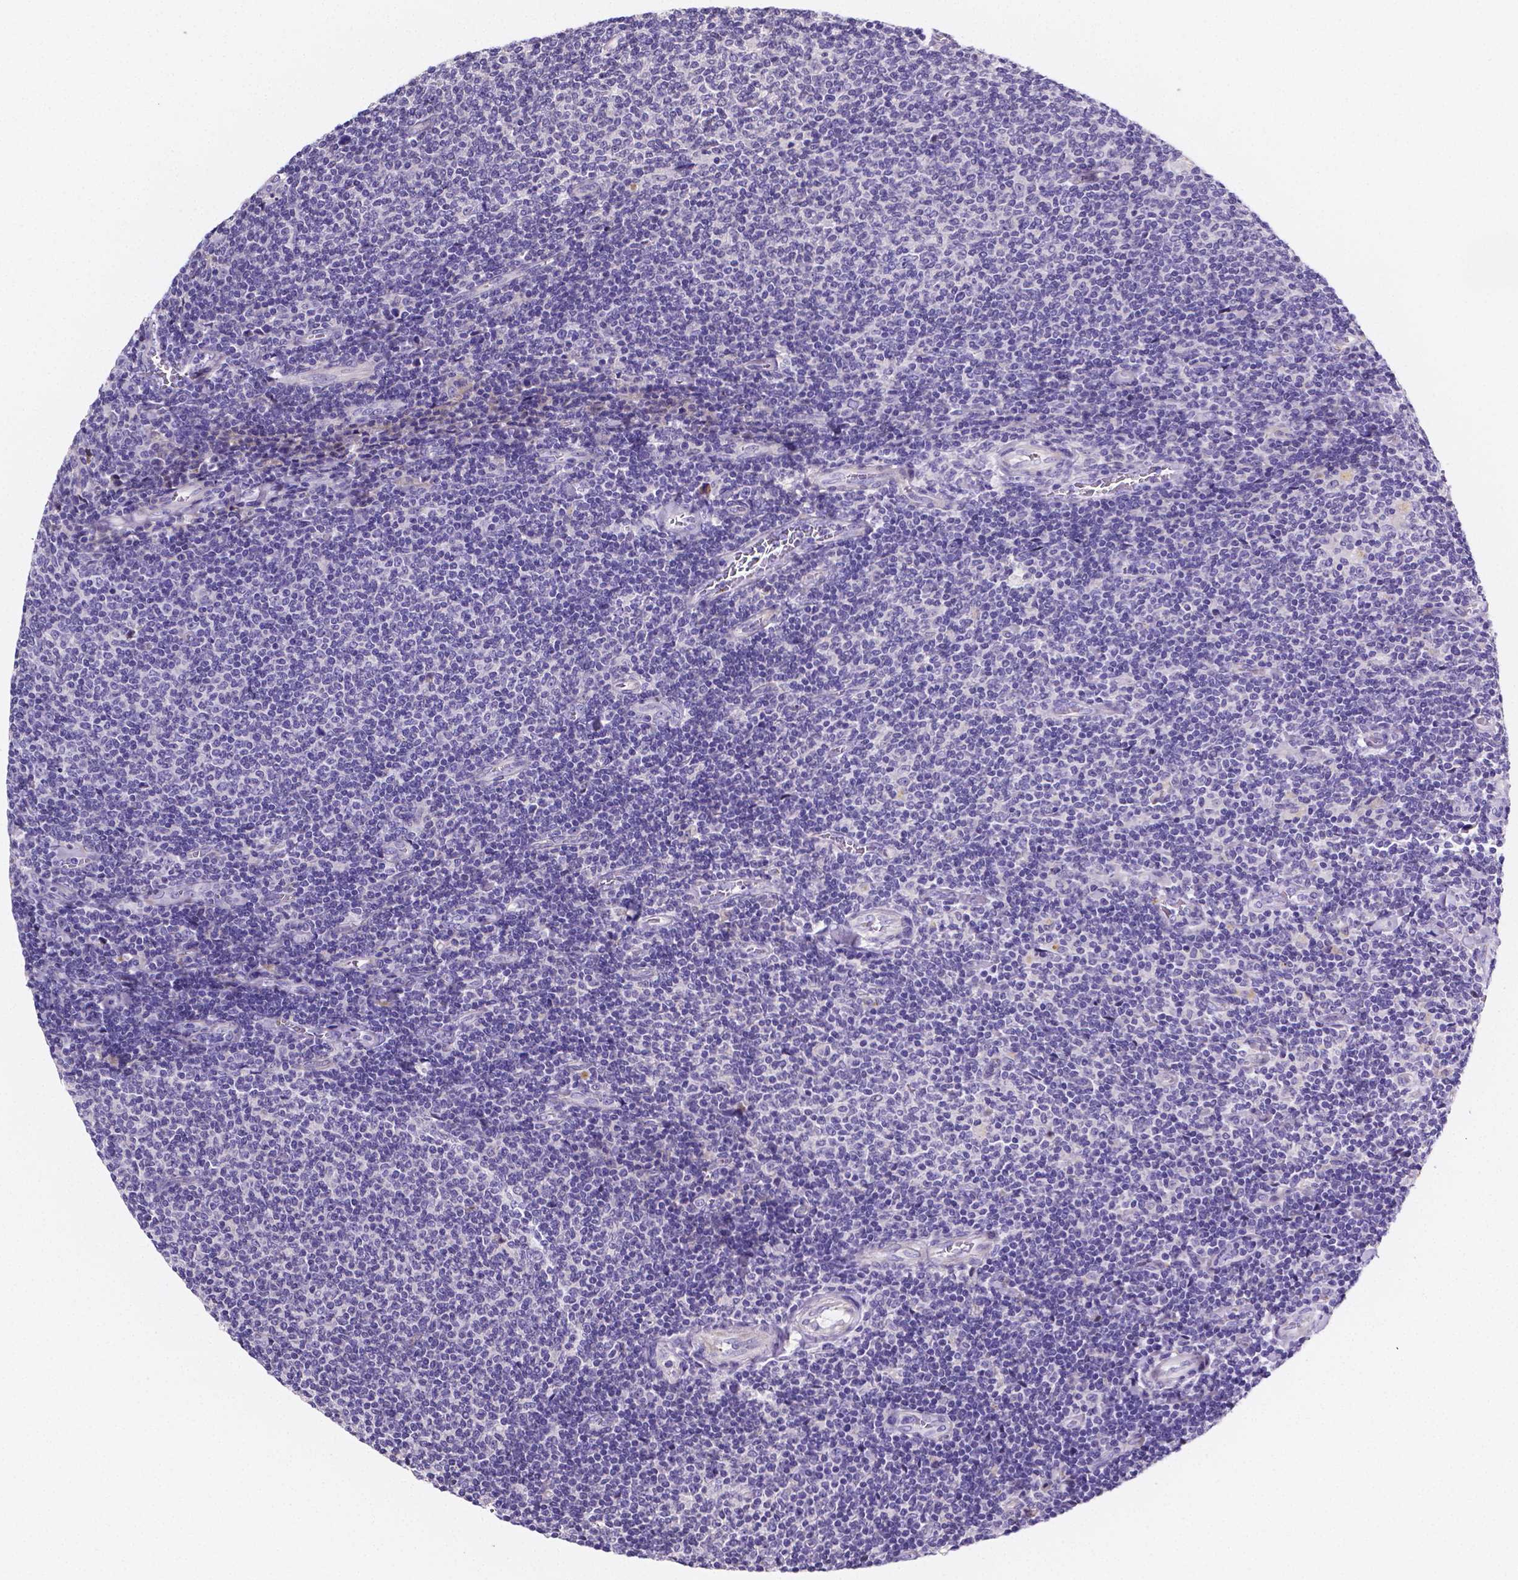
{"staining": {"intensity": "negative", "quantity": "none", "location": "none"}, "tissue": "lymphoma", "cell_type": "Tumor cells", "image_type": "cancer", "snomed": [{"axis": "morphology", "description": "Malignant lymphoma, non-Hodgkin's type, Low grade"}, {"axis": "topography", "description": "Lymph node"}], "caption": "High magnification brightfield microscopy of lymphoma stained with DAB (brown) and counterstained with hematoxylin (blue): tumor cells show no significant staining.", "gene": "NRGN", "patient": {"sex": "male", "age": 52}}